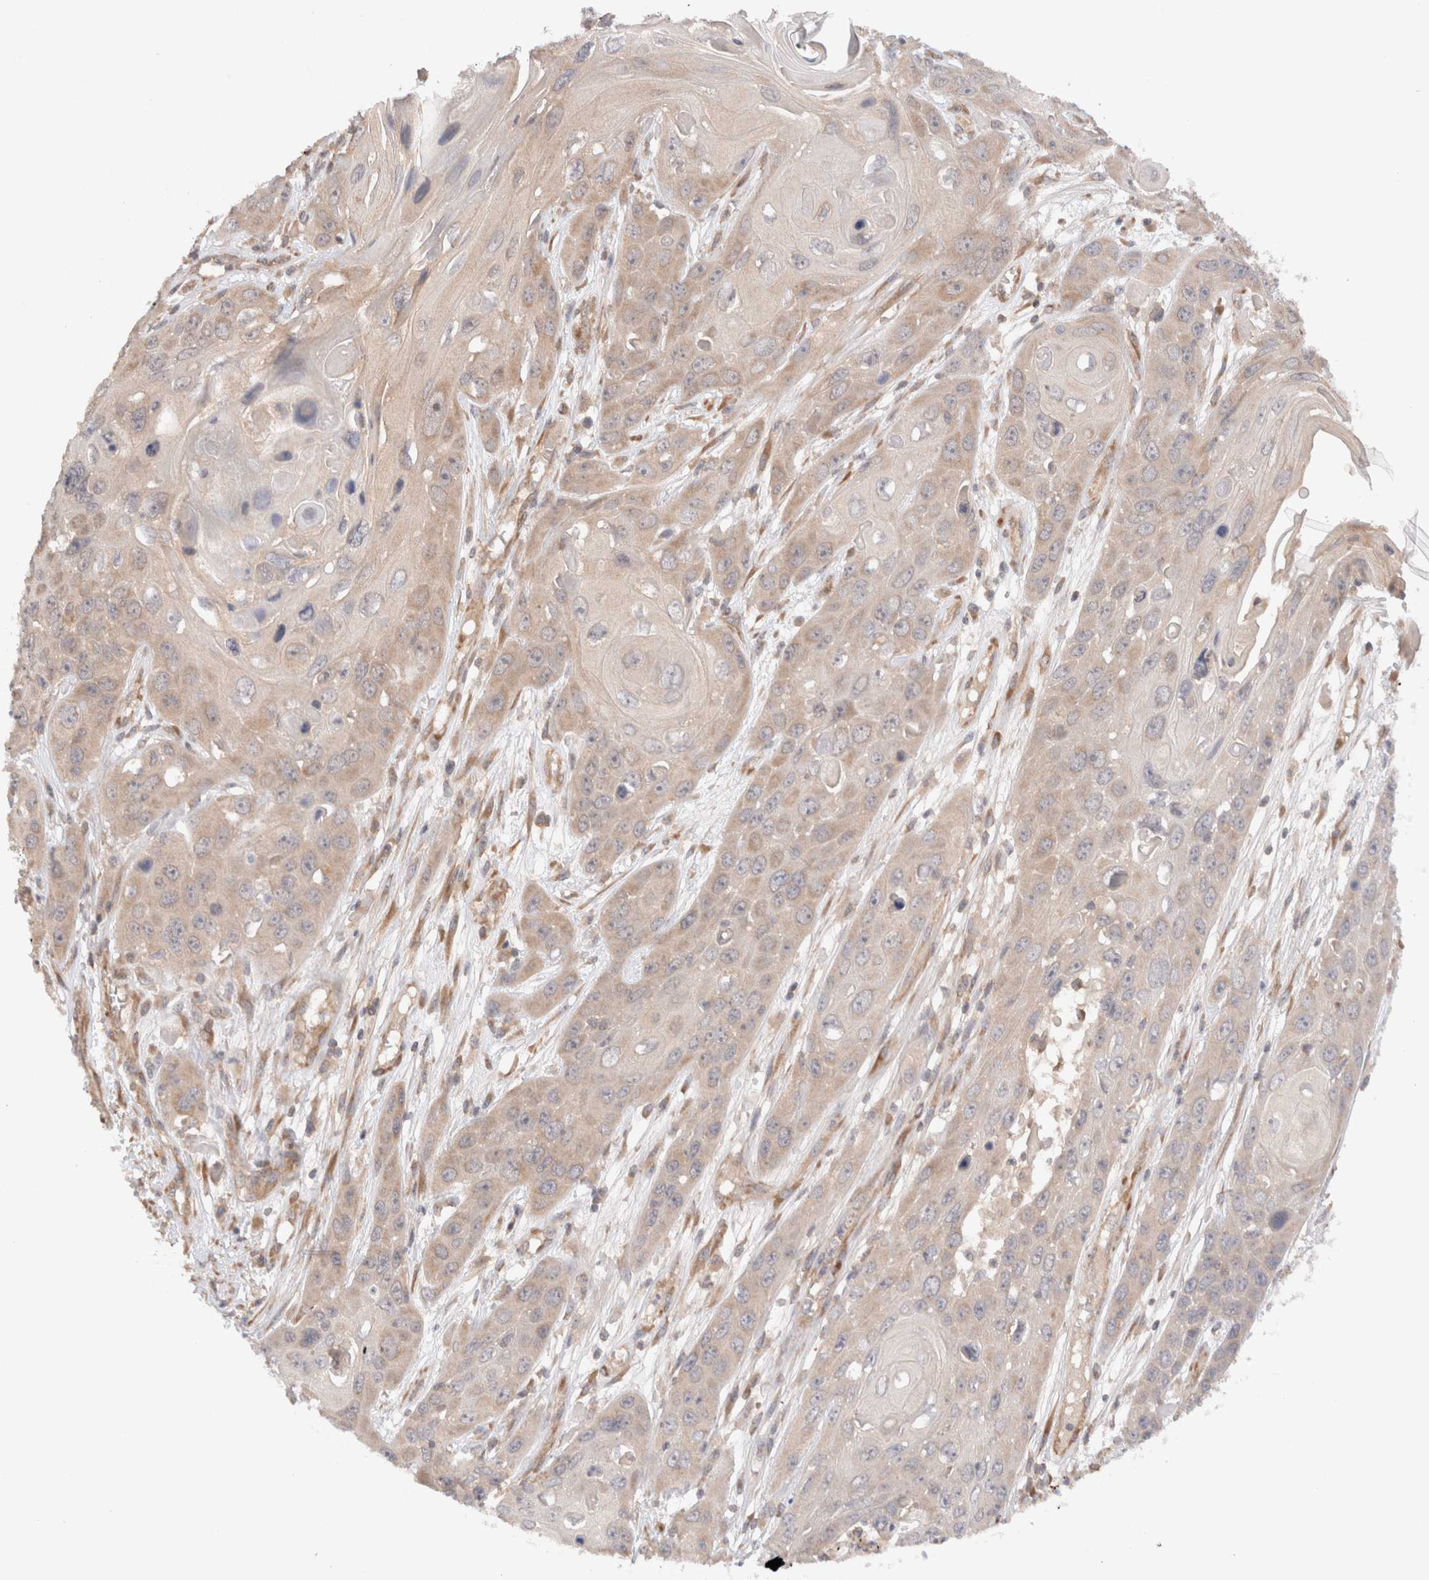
{"staining": {"intensity": "weak", "quantity": "25%-75%", "location": "cytoplasmic/membranous"}, "tissue": "skin cancer", "cell_type": "Tumor cells", "image_type": "cancer", "snomed": [{"axis": "morphology", "description": "Squamous cell carcinoma, NOS"}, {"axis": "topography", "description": "Skin"}], "caption": "Tumor cells demonstrate low levels of weak cytoplasmic/membranous positivity in approximately 25%-75% of cells in squamous cell carcinoma (skin).", "gene": "KLHL20", "patient": {"sex": "male", "age": 55}}